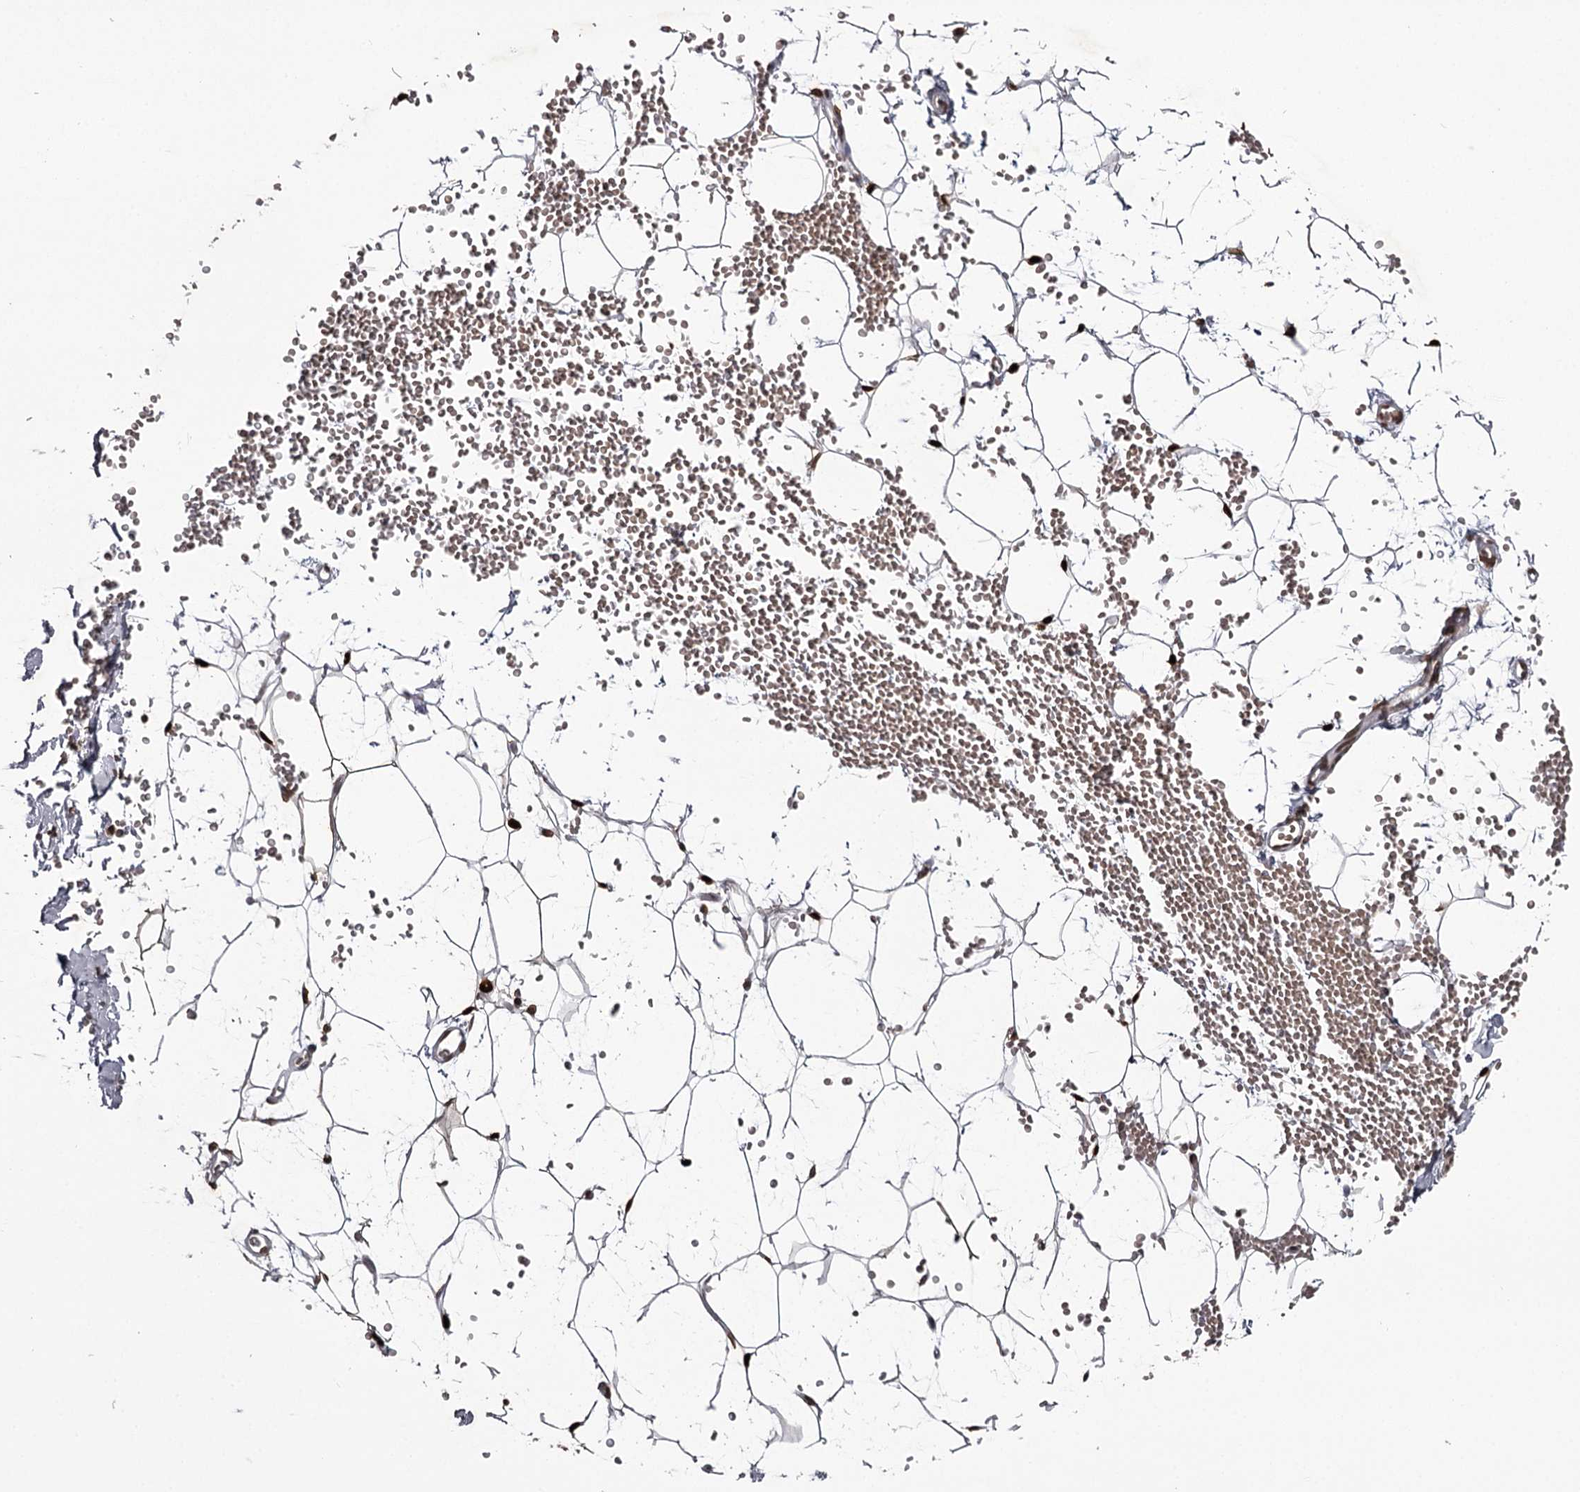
{"staining": {"intensity": "strong", "quantity": ">75%", "location": "nuclear"}, "tissue": "adipose tissue", "cell_type": "Adipocytes", "image_type": "normal", "snomed": [{"axis": "morphology", "description": "Normal tissue, NOS"}, {"axis": "topography", "description": "Breast"}], "caption": "Protein staining of normal adipose tissue shows strong nuclear expression in approximately >75% of adipocytes. (DAB (3,3'-diaminobenzidine) IHC with brightfield microscopy, high magnification).", "gene": "THYN1", "patient": {"sex": "female", "age": 23}}